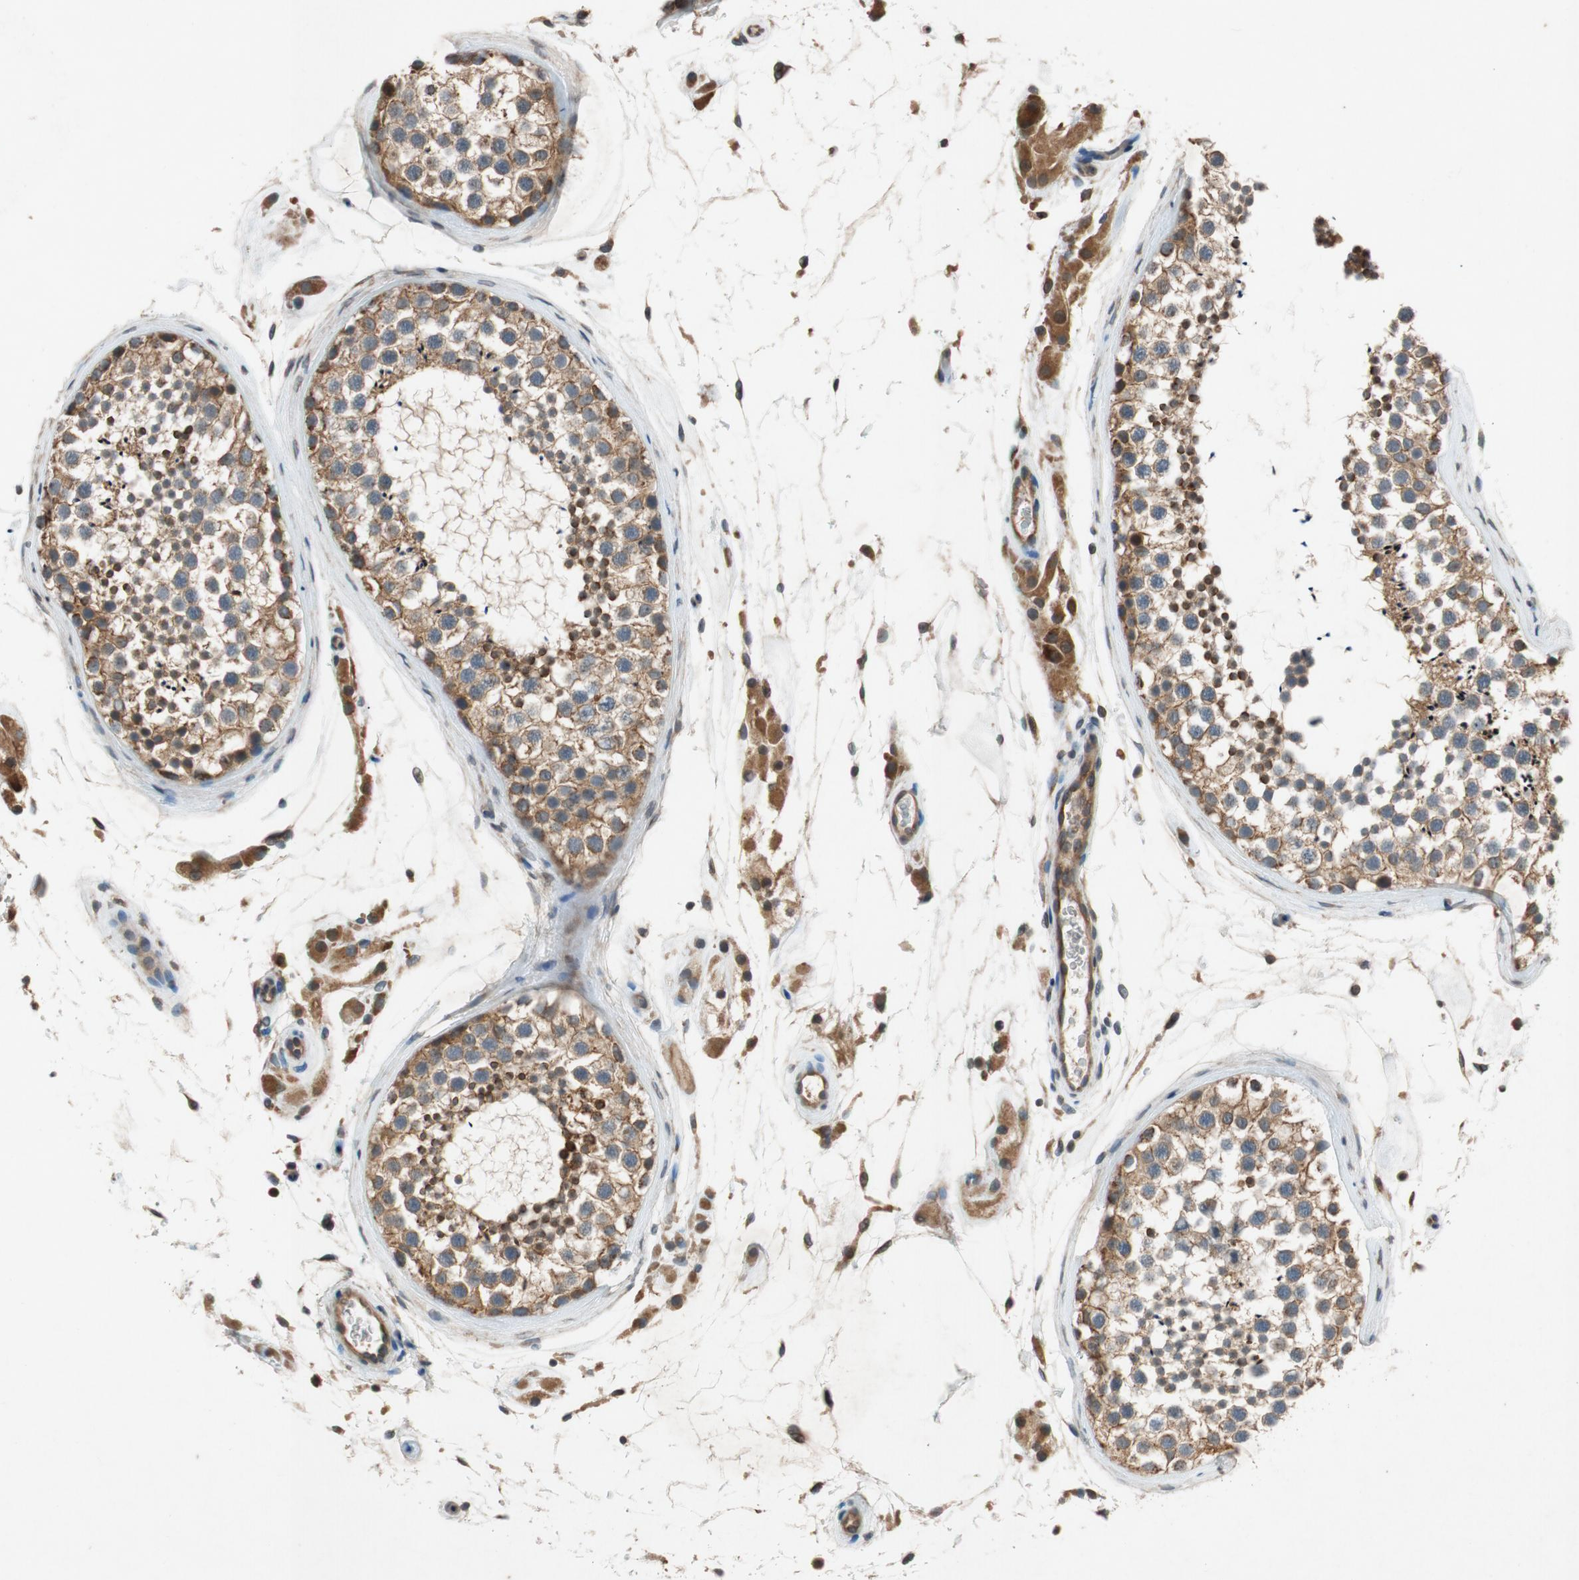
{"staining": {"intensity": "weak", "quantity": ">75%", "location": "cytoplasmic/membranous"}, "tissue": "testis", "cell_type": "Cells in seminiferous ducts", "image_type": "normal", "snomed": [{"axis": "morphology", "description": "Normal tissue, NOS"}, {"axis": "topography", "description": "Testis"}], "caption": "Weak cytoplasmic/membranous protein expression is appreciated in approximately >75% of cells in seminiferous ducts in testis.", "gene": "ATP2C1", "patient": {"sex": "male", "age": 46}}